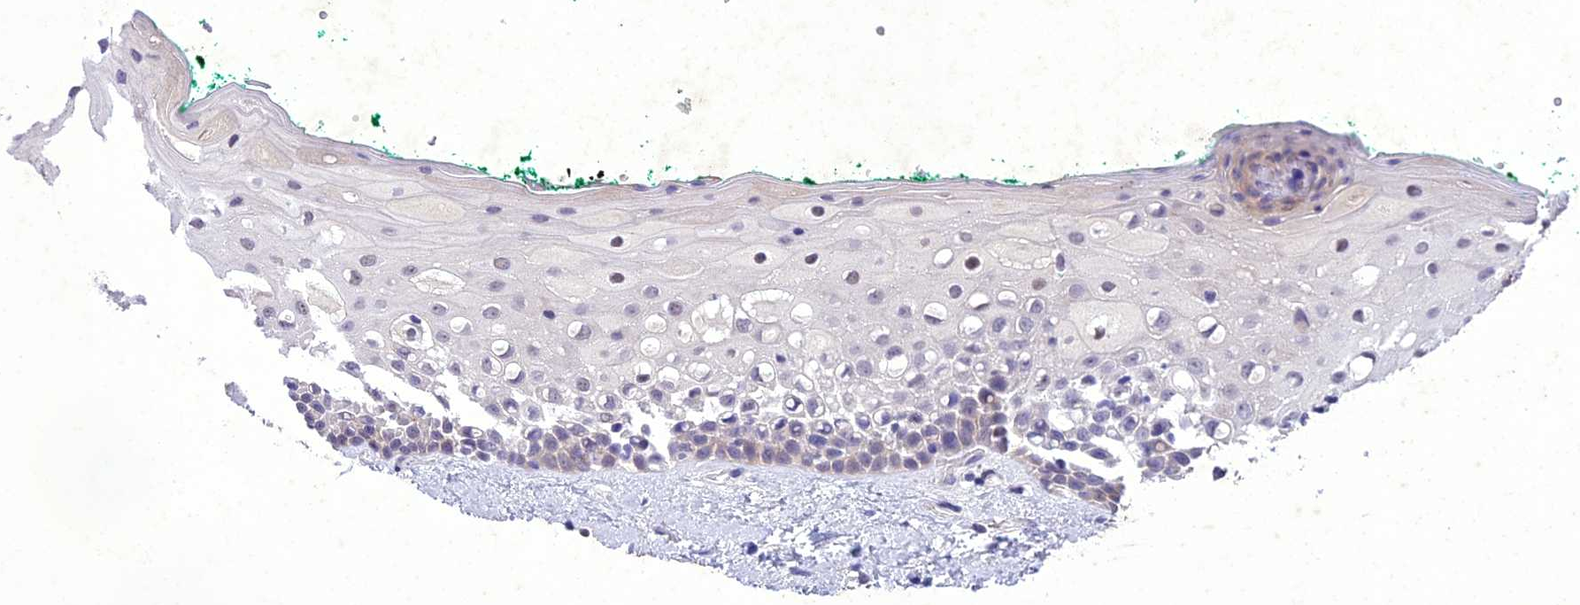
{"staining": {"intensity": "moderate", "quantity": "<25%", "location": "nuclear"}, "tissue": "oral mucosa", "cell_type": "Squamous epithelial cells", "image_type": "normal", "snomed": [{"axis": "morphology", "description": "Normal tissue, NOS"}, {"axis": "topography", "description": "Oral tissue"}], "caption": "High-power microscopy captured an IHC histopathology image of unremarkable oral mucosa, revealing moderate nuclear expression in about <25% of squamous epithelial cells. (DAB (3,3'-diaminobenzidine) IHC, brown staining for protein, blue staining for nuclei).", "gene": "ANKRD52", "patient": {"sex": "female", "age": 70}}